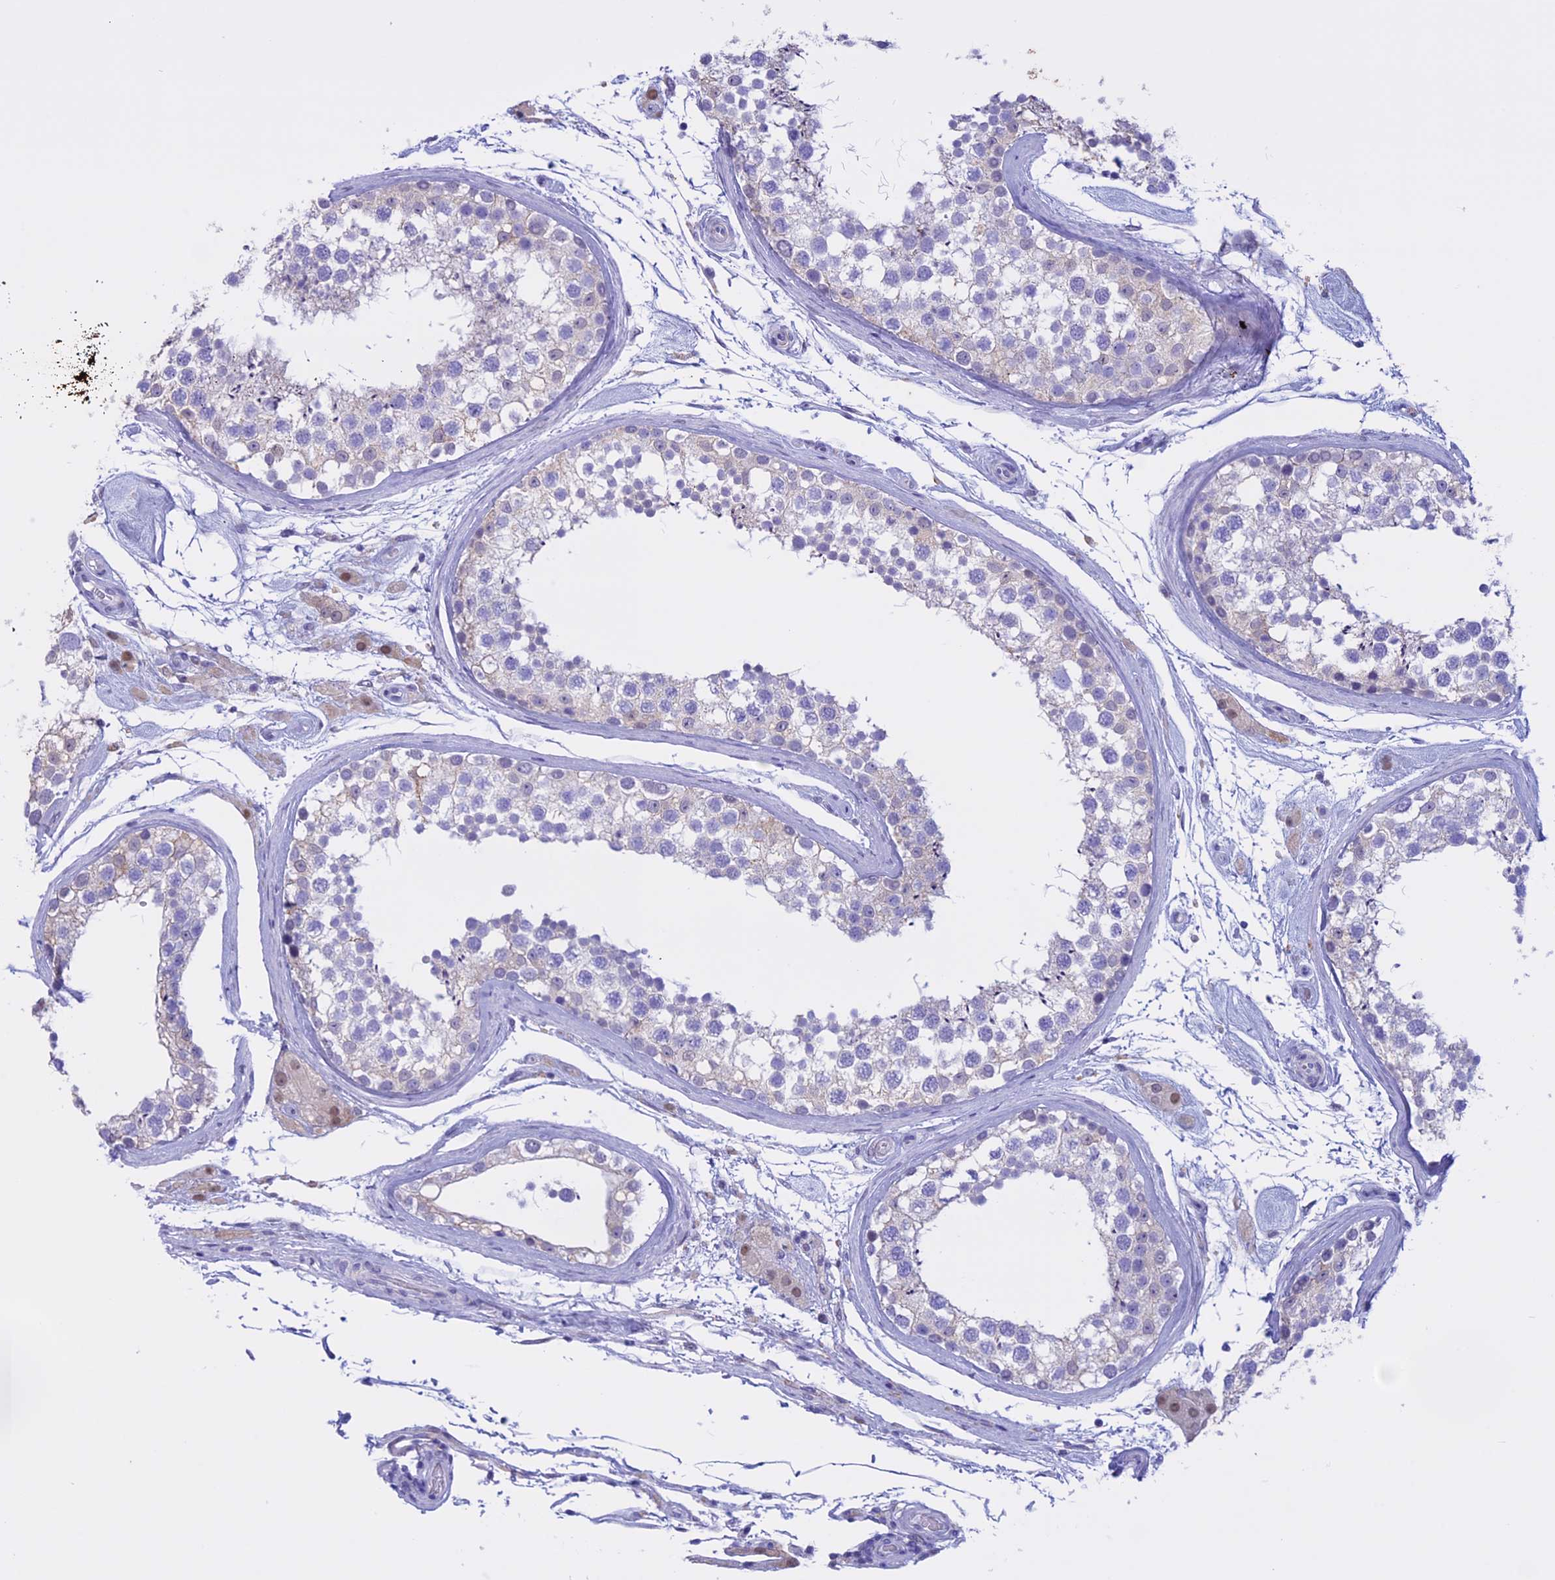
{"staining": {"intensity": "weak", "quantity": "<25%", "location": "cytoplasmic/membranous"}, "tissue": "testis", "cell_type": "Cells in seminiferous ducts", "image_type": "normal", "snomed": [{"axis": "morphology", "description": "Normal tissue, NOS"}, {"axis": "topography", "description": "Testis"}], "caption": "High magnification brightfield microscopy of unremarkable testis stained with DAB (3,3'-diaminobenzidine) (brown) and counterstained with hematoxylin (blue): cells in seminiferous ducts show no significant staining.", "gene": "LHFPL2", "patient": {"sex": "male", "age": 46}}